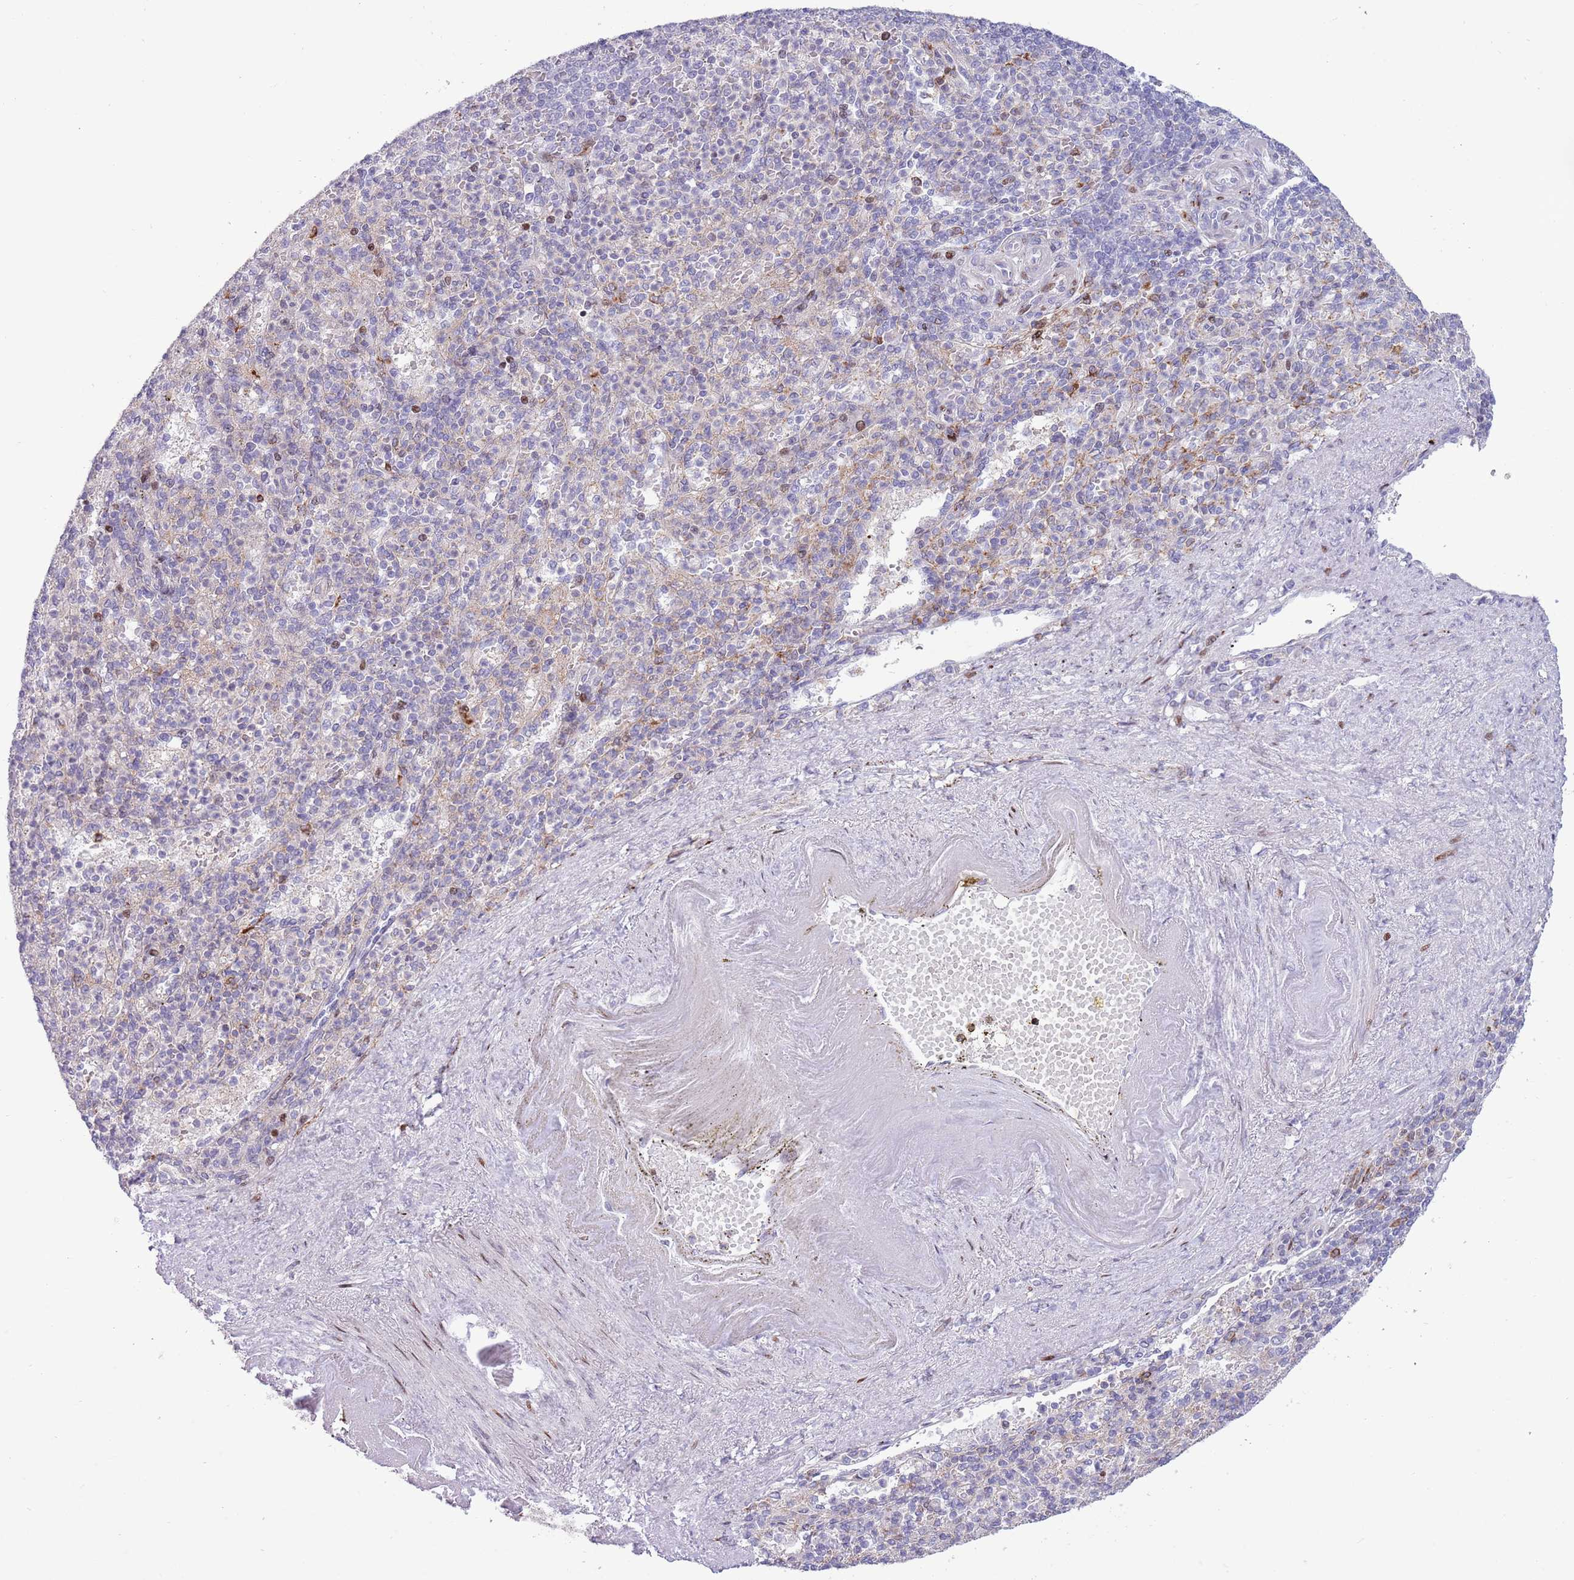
{"staining": {"intensity": "strong", "quantity": "<25%", "location": "cytoplasmic/membranous,nuclear"}, "tissue": "spleen", "cell_type": "Cells in red pulp", "image_type": "normal", "snomed": [{"axis": "morphology", "description": "Normal tissue, NOS"}, {"axis": "topography", "description": "Spleen"}], "caption": "Immunohistochemical staining of benign human spleen shows <25% levels of strong cytoplasmic/membranous,nuclear protein staining in about <25% of cells in red pulp.", "gene": "ANO8", "patient": {"sex": "female", "age": 74}}